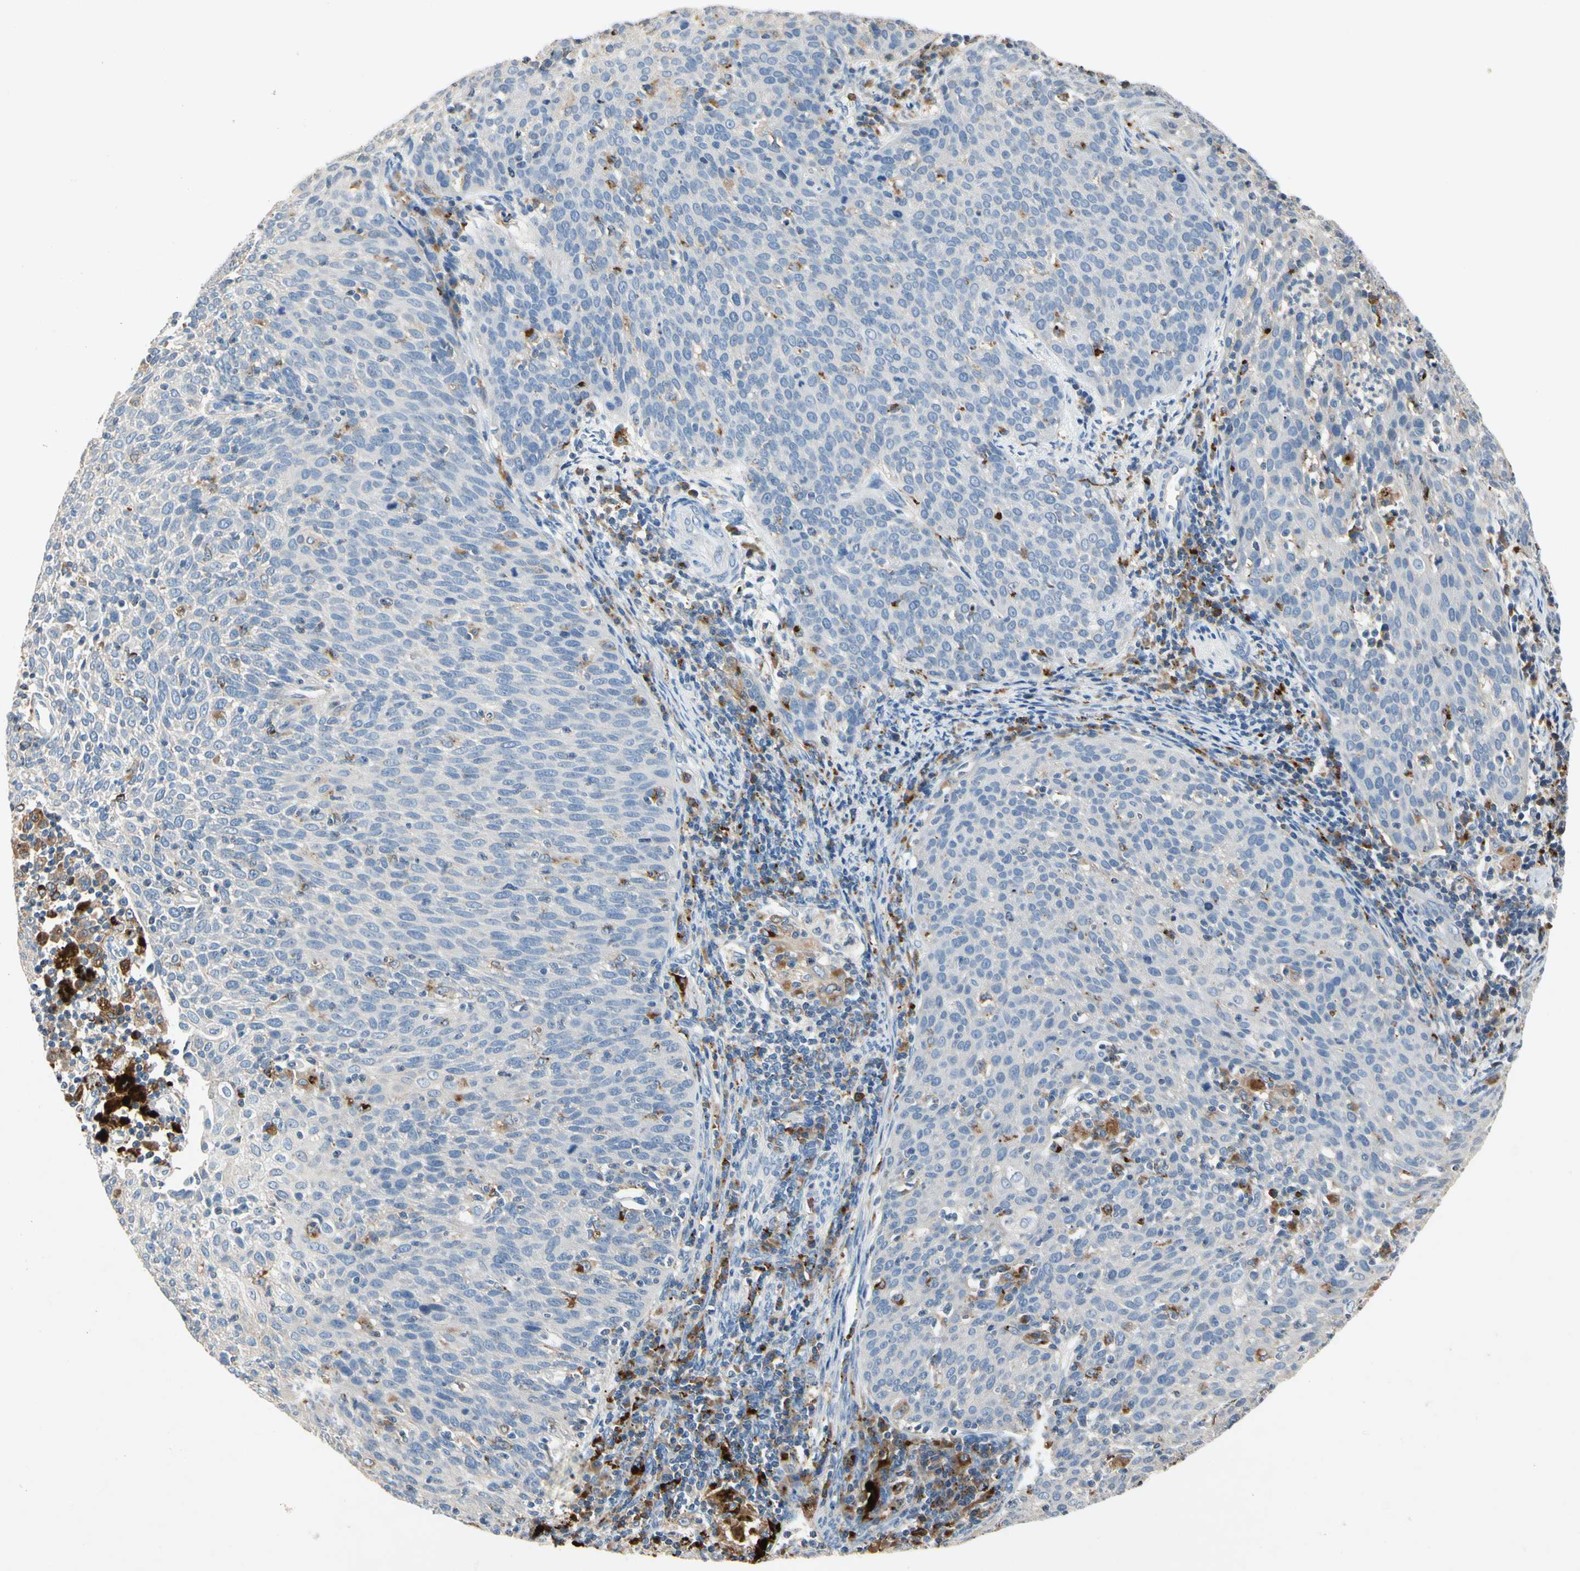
{"staining": {"intensity": "negative", "quantity": "none", "location": "none"}, "tissue": "cervical cancer", "cell_type": "Tumor cells", "image_type": "cancer", "snomed": [{"axis": "morphology", "description": "Squamous cell carcinoma, NOS"}, {"axis": "topography", "description": "Cervix"}], "caption": "There is no significant staining in tumor cells of cervical squamous cell carcinoma.", "gene": "ADA2", "patient": {"sex": "female", "age": 38}}